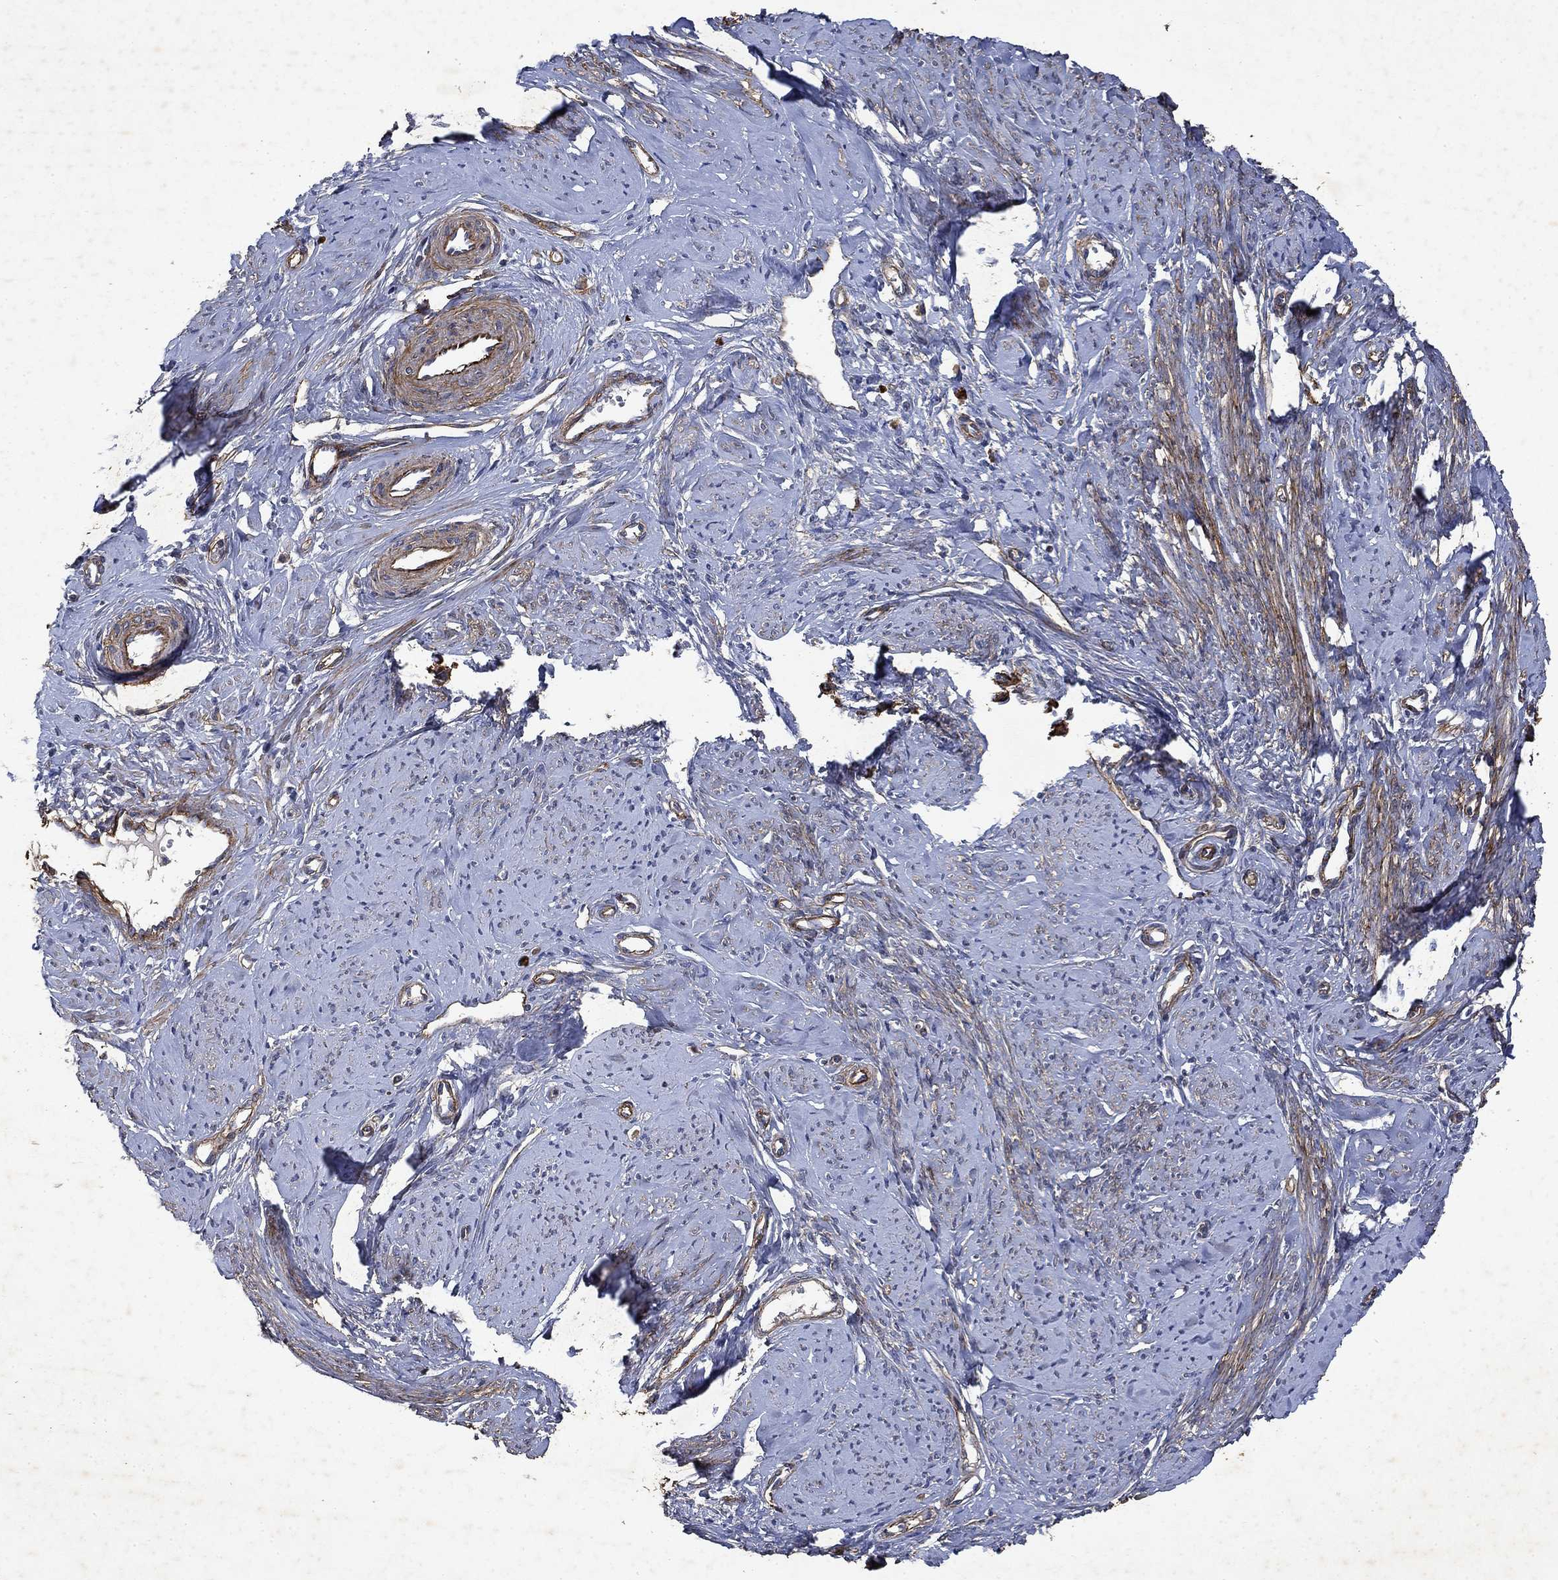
{"staining": {"intensity": "strong", "quantity": "25%-75%", "location": "cytoplasmic/membranous"}, "tissue": "smooth muscle", "cell_type": "Smooth muscle cells", "image_type": "normal", "snomed": [{"axis": "morphology", "description": "Normal tissue, NOS"}, {"axis": "topography", "description": "Smooth muscle"}], "caption": "IHC photomicrograph of normal human smooth muscle stained for a protein (brown), which demonstrates high levels of strong cytoplasmic/membranous positivity in approximately 25%-75% of smooth muscle cells.", "gene": "COL4A2", "patient": {"sex": "female", "age": 48}}